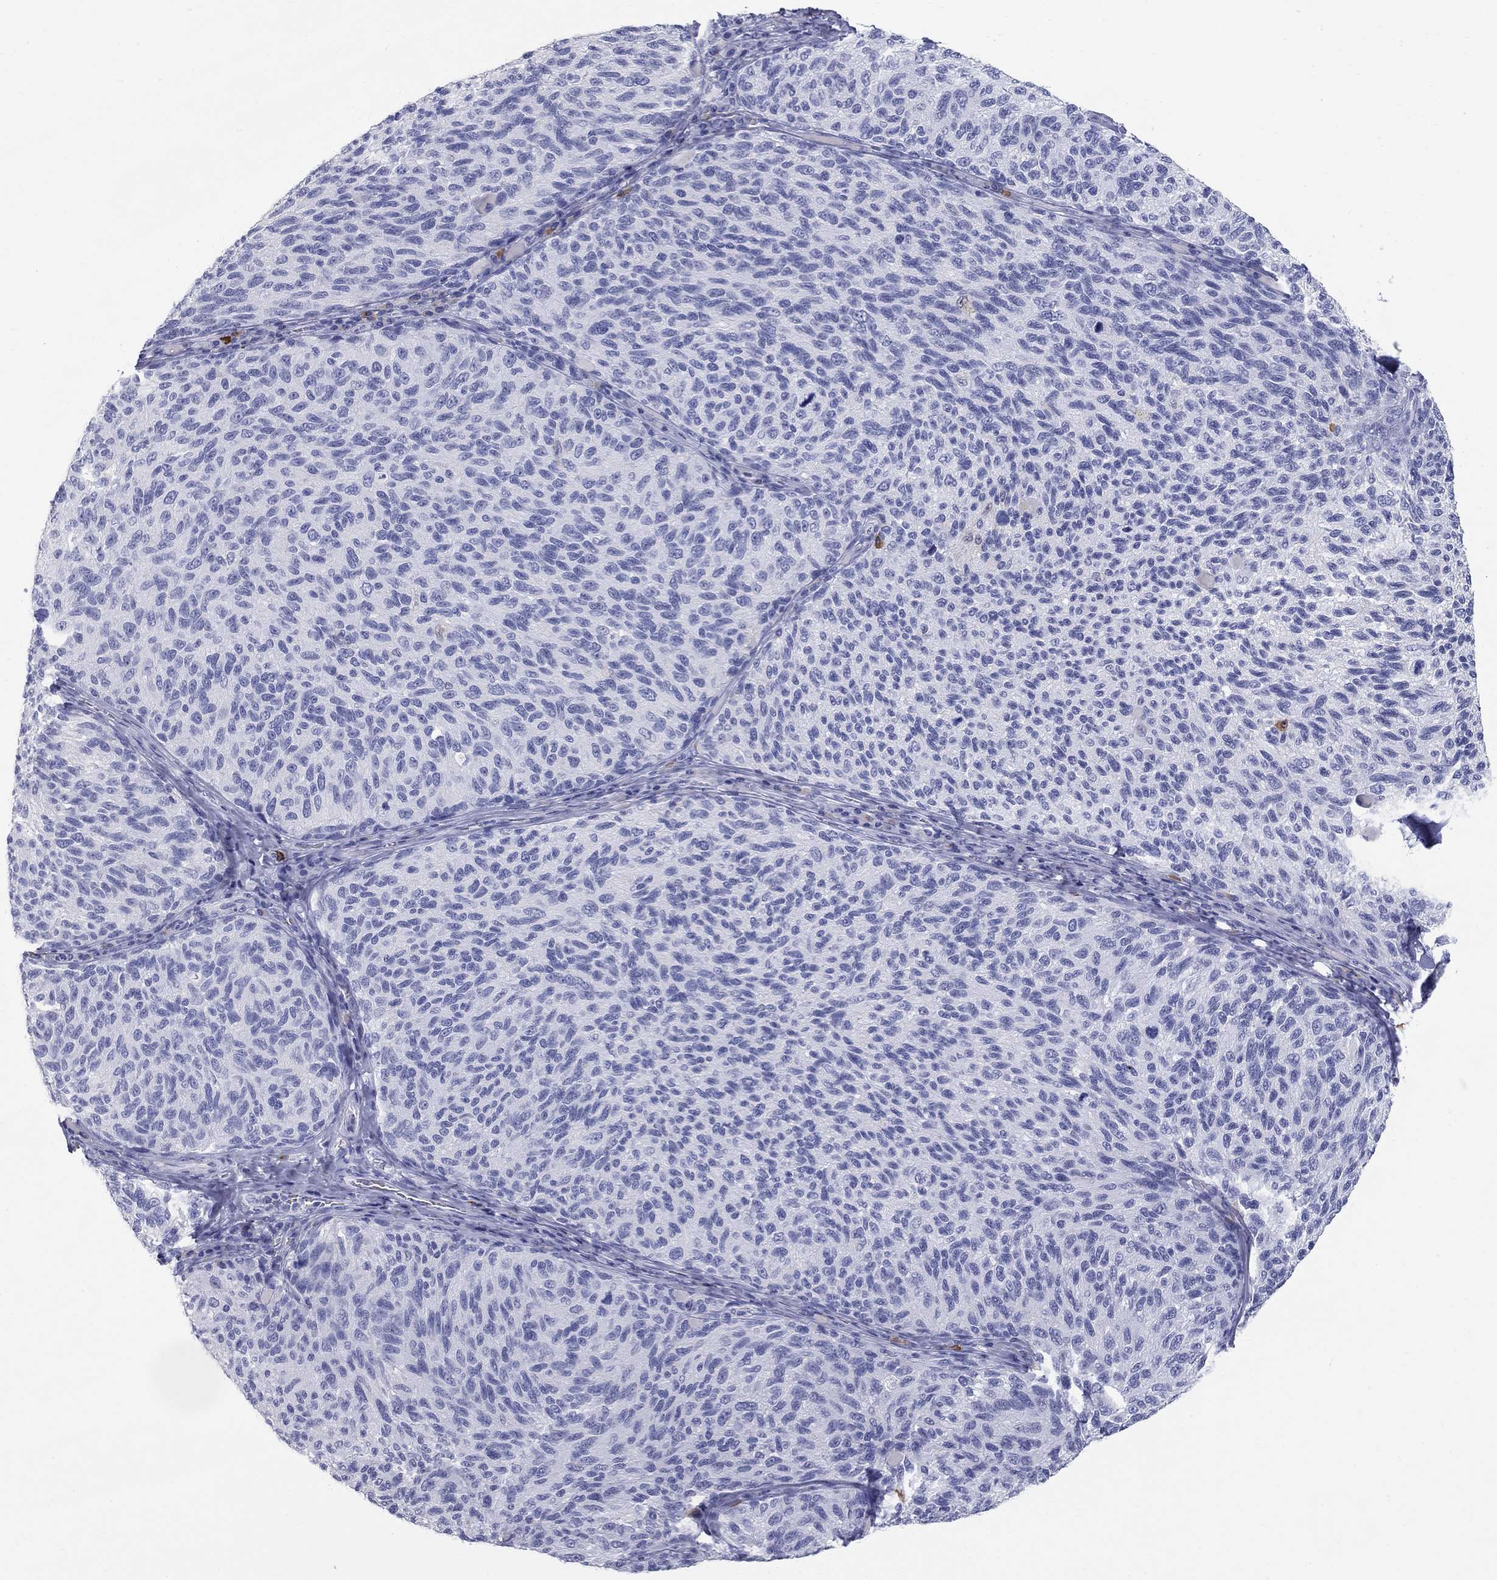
{"staining": {"intensity": "negative", "quantity": "none", "location": "none"}, "tissue": "melanoma", "cell_type": "Tumor cells", "image_type": "cancer", "snomed": [{"axis": "morphology", "description": "Malignant melanoma, NOS"}, {"axis": "topography", "description": "Skin"}], "caption": "Tumor cells are negative for brown protein staining in malignant melanoma. (IHC, brightfield microscopy, high magnification).", "gene": "PHOX2B", "patient": {"sex": "female", "age": 73}}